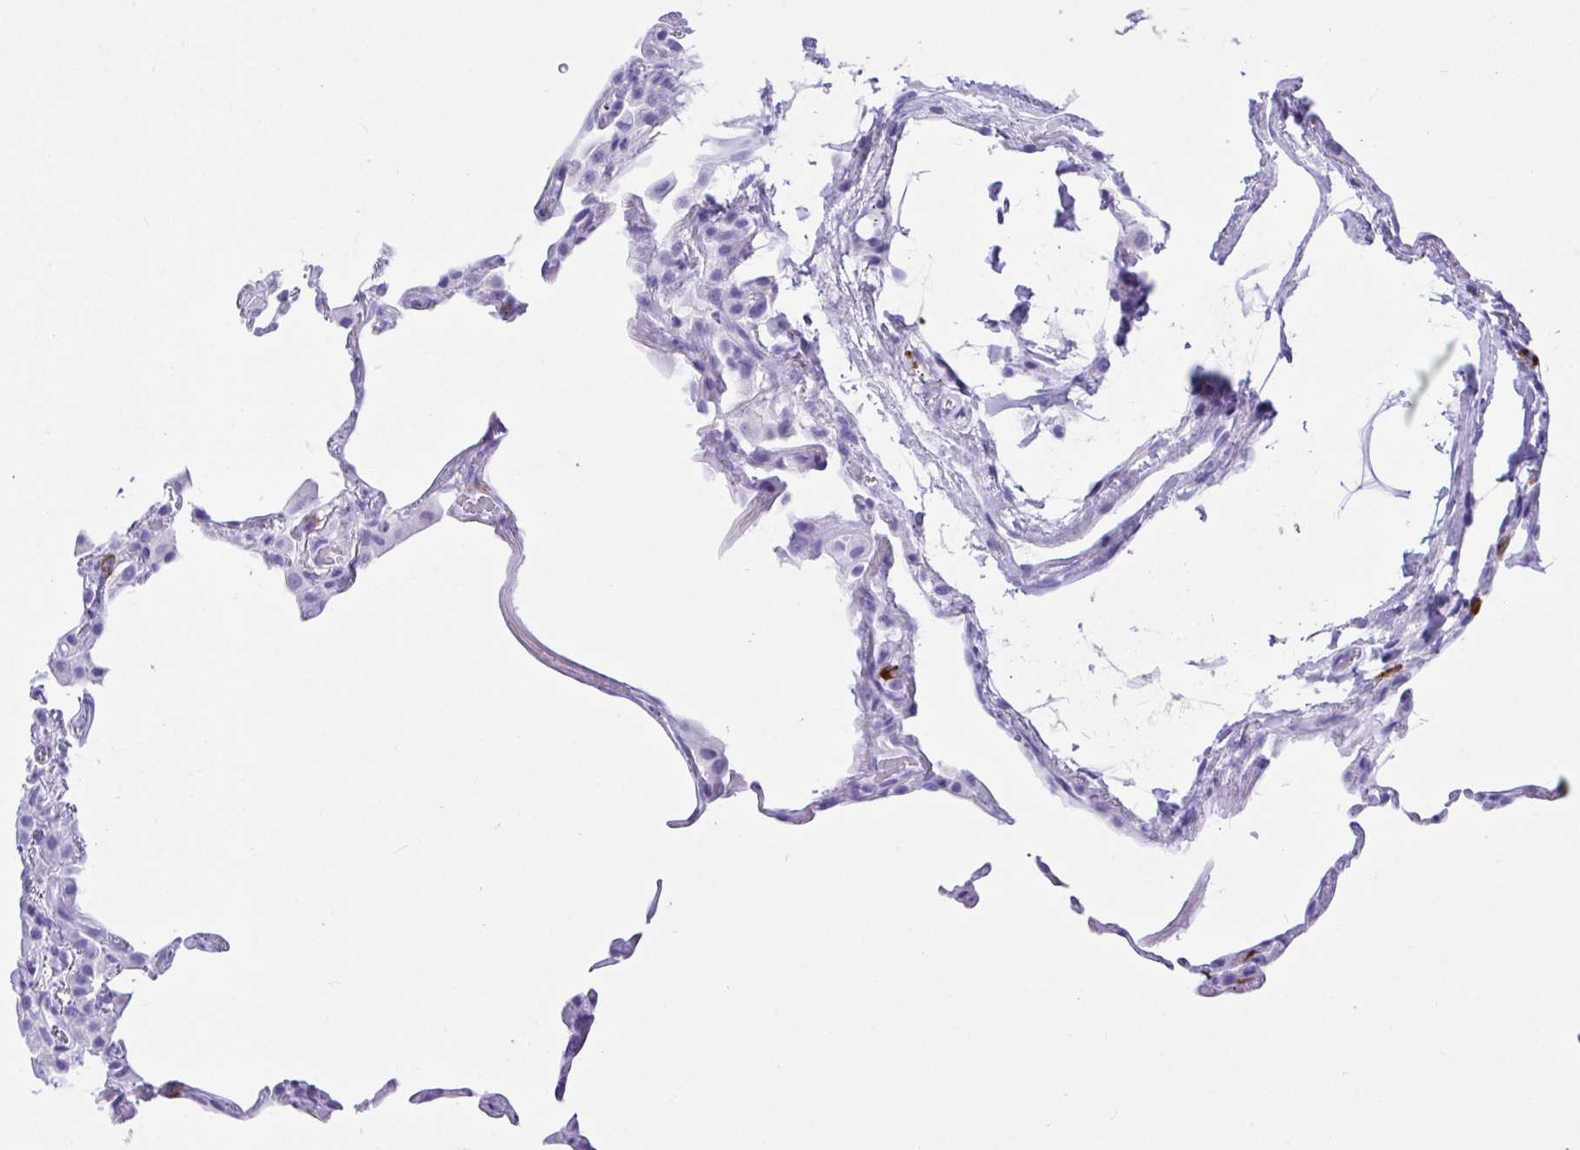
{"staining": {"intensity": "negative", "quantity": "none", "location": "none"}, "tissue": "lung", "cell_type": "Alveolar cells", "image_type": "normal", "snomed": [{"axis": "morphology", "description": "Normal tissue, NOS"}, {"axis": "topography", "description": "Lung"}], "caption": "This is an immunohistochemistry histopathology image of unremarkable human lung. There is no positivity in alveolar cells.", "gene": "BEST4", "patient": {"sex": "female", "age": 57}}